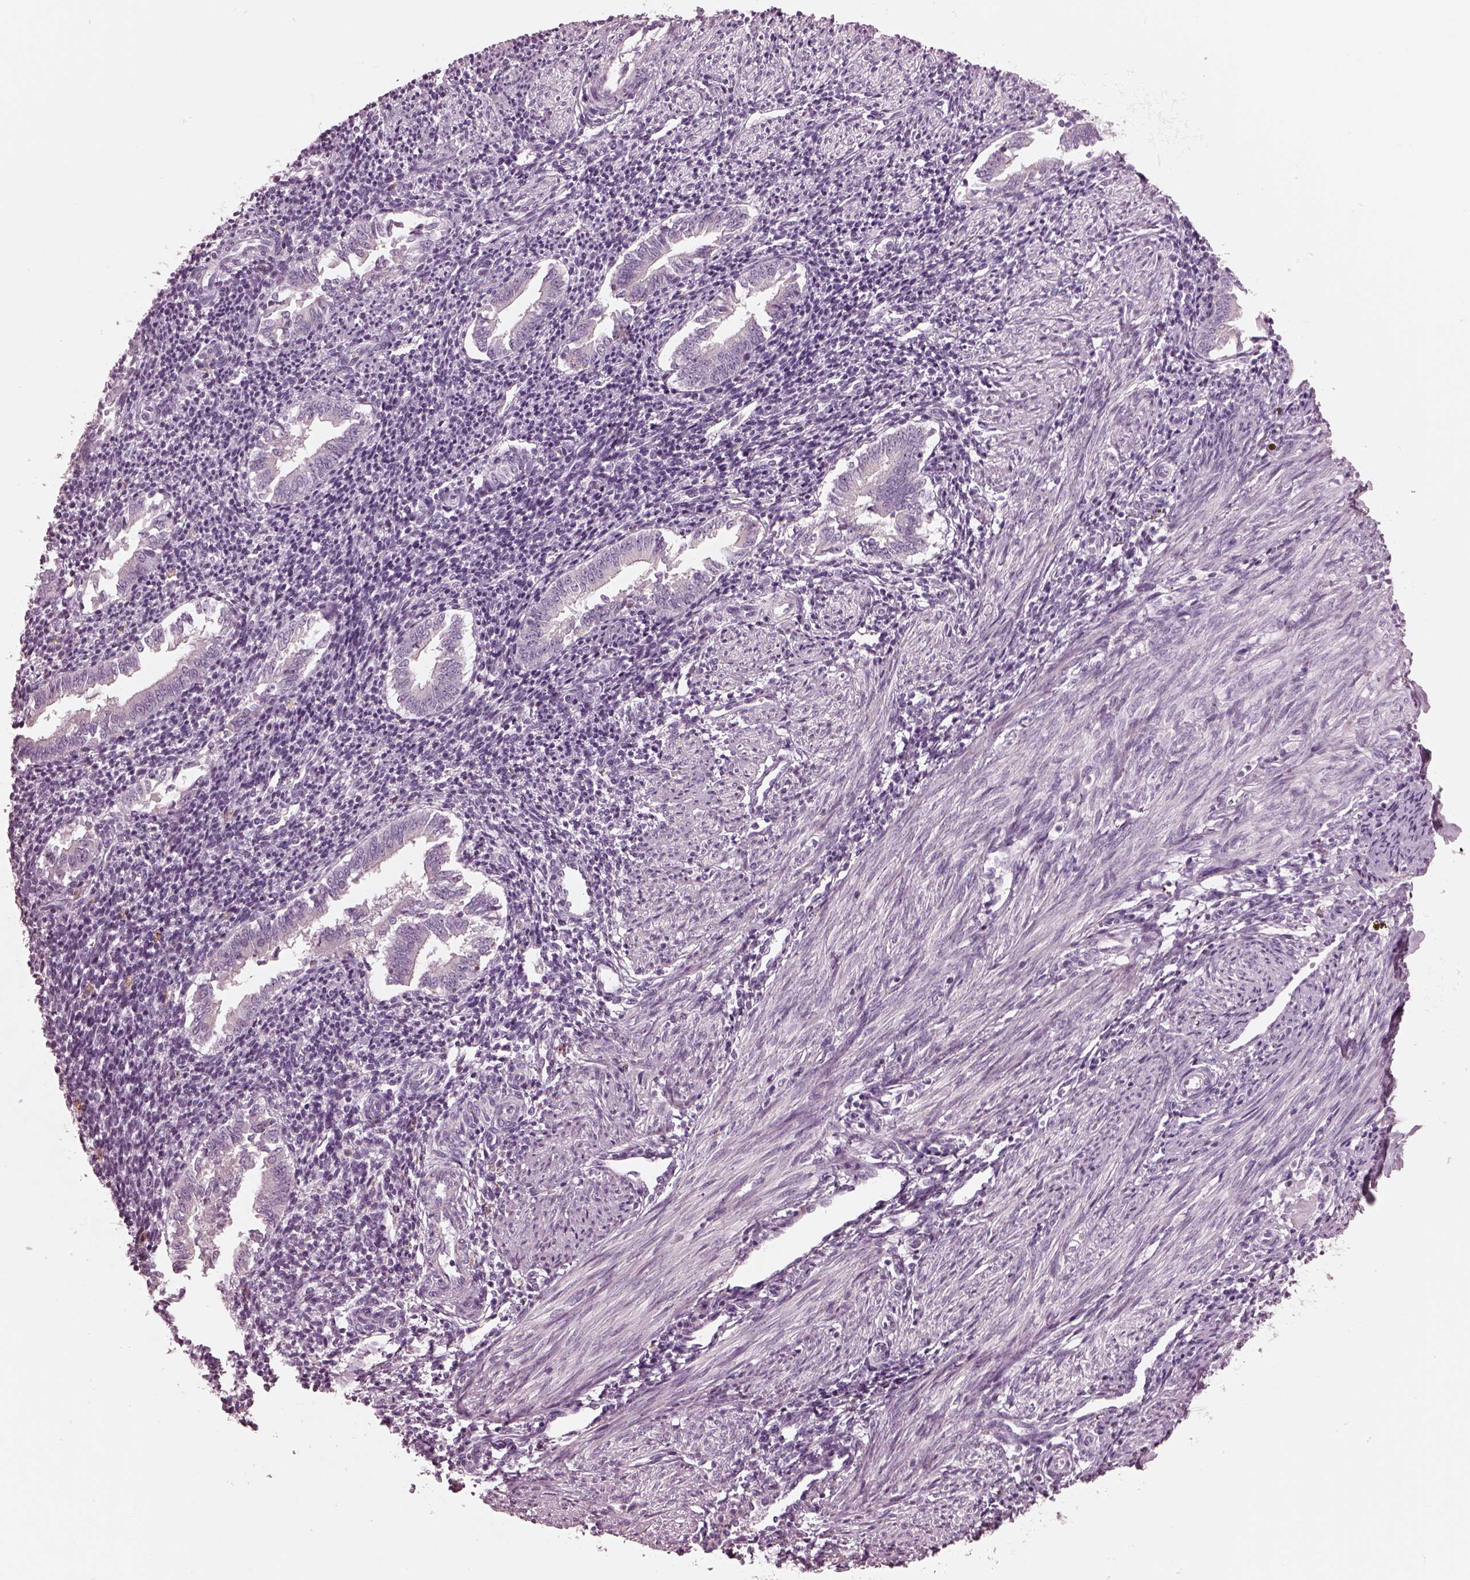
{"staining": {"intensity": "negative", "quantity": "none", "location": "none"}, "tissue": "endometrium", "cell_type": "Cells in endometrial stroma", "image_type": "normal", "snomed": [{"axis": "morphology", "description": "Normal tissue, NOS"}, {"axis": "topography", "description": "Endometrium"}], "caption": "High power microscopy histopathology image of an IHC image of normal endometrium, revealing no significant positivity in cells in endometrial stroma. The staining was performed using DAB to visualize the protein expression in brown, while the nuclei were stained in blue with hematoxylin (Magnification: 20x).", "gene": "SLAMF8", "patient": {"sex": "female", "age": 25}}